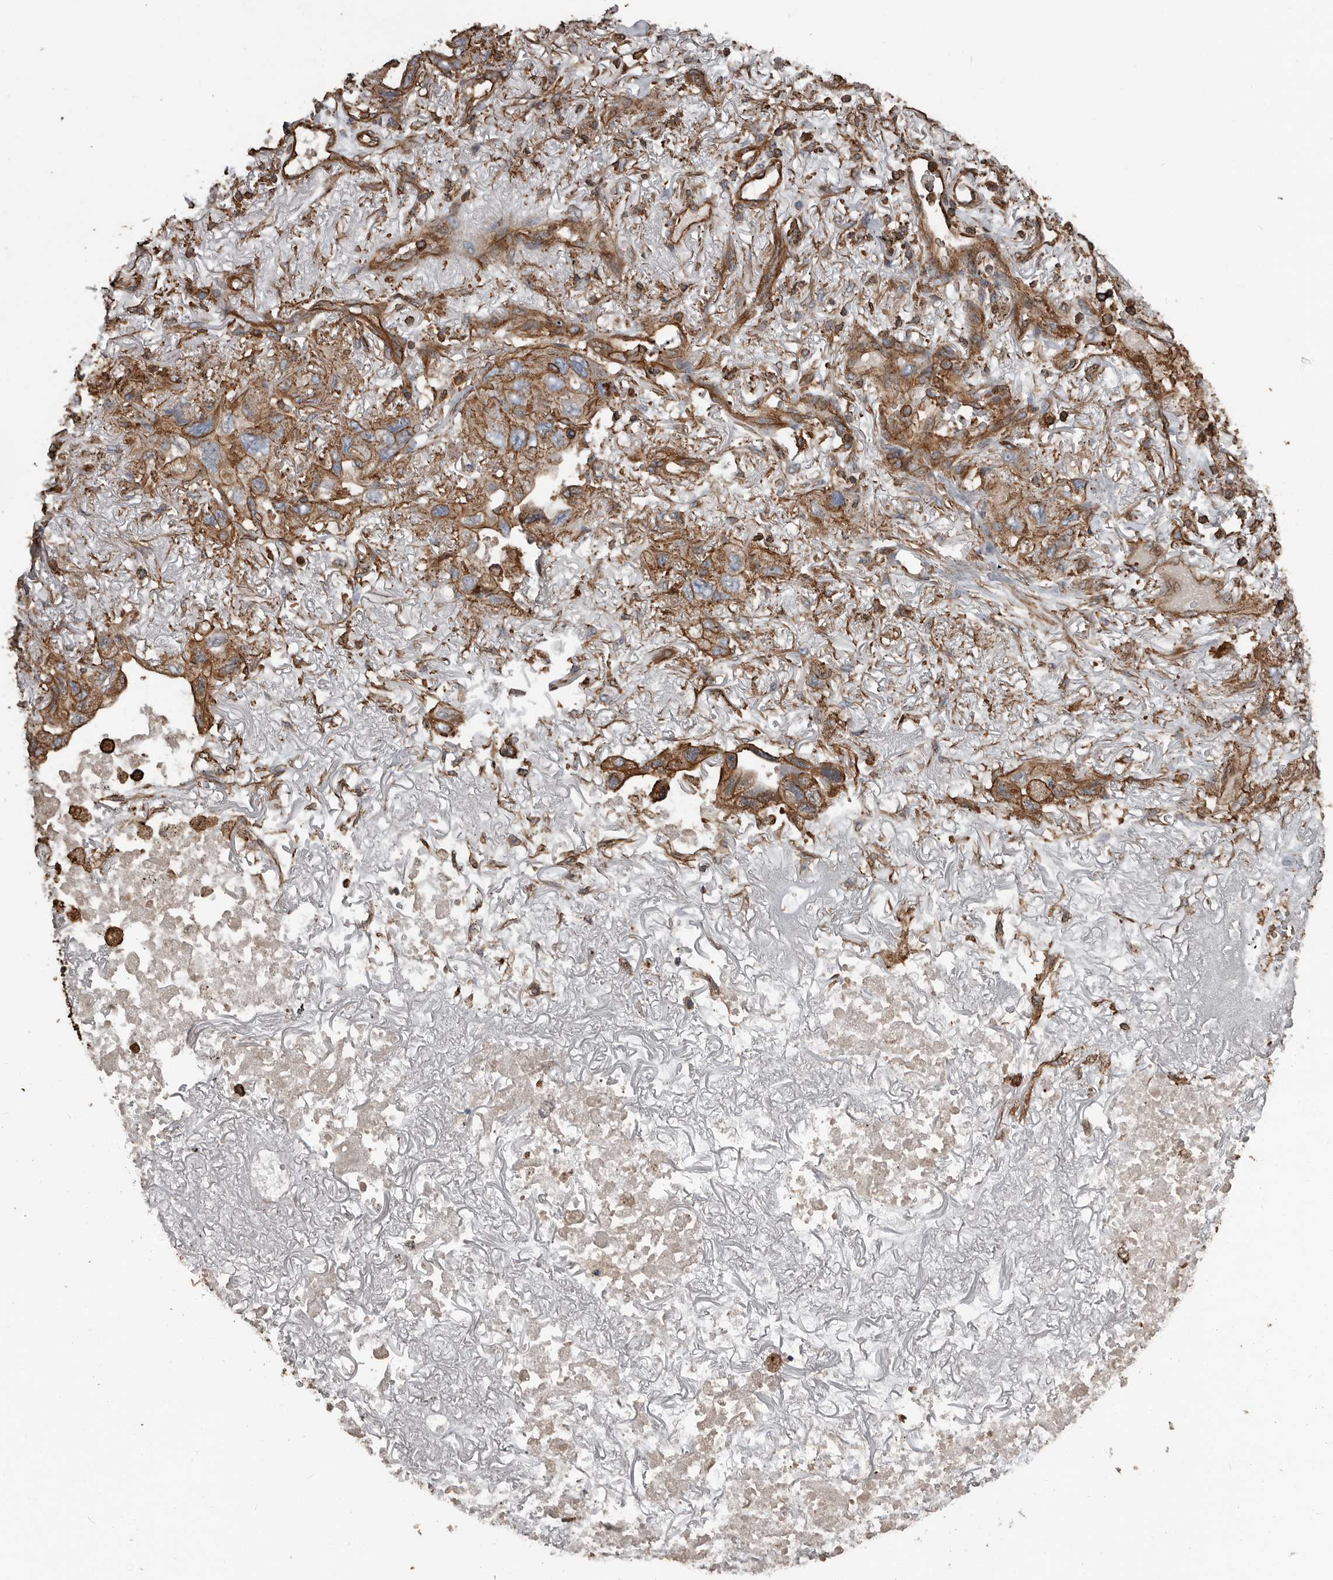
{"staining": {"intensity": "moderate", "quantity": ">75%", "location": "cytoplasmic/membranous"}, "tissue": "lung cancer", "cell_type": "Tumor cells", "image_type": "cancer", "snomed": [{"axis": "morphology", "description": "Squamous cell carcinoma, NOS"}, {"axis": "topography", "description": "Lung"}], "caption": "Immunohistochemistry staining of lung cancer (squamous cell carcinoma), which displays medium levels of moderate cytoplasmic/membranous expression in approximately >75% of tumor cells indicating moderate cytoplasmic/membranous protein positivity. The staining was performed using DAB (3,3'-diaminobenzidine) (brown) for protein detection and nuclei were counterstained in hematoxylin (blue).", "gene": "DENND6B", "patient": {"sex": "female", "age": 73}}